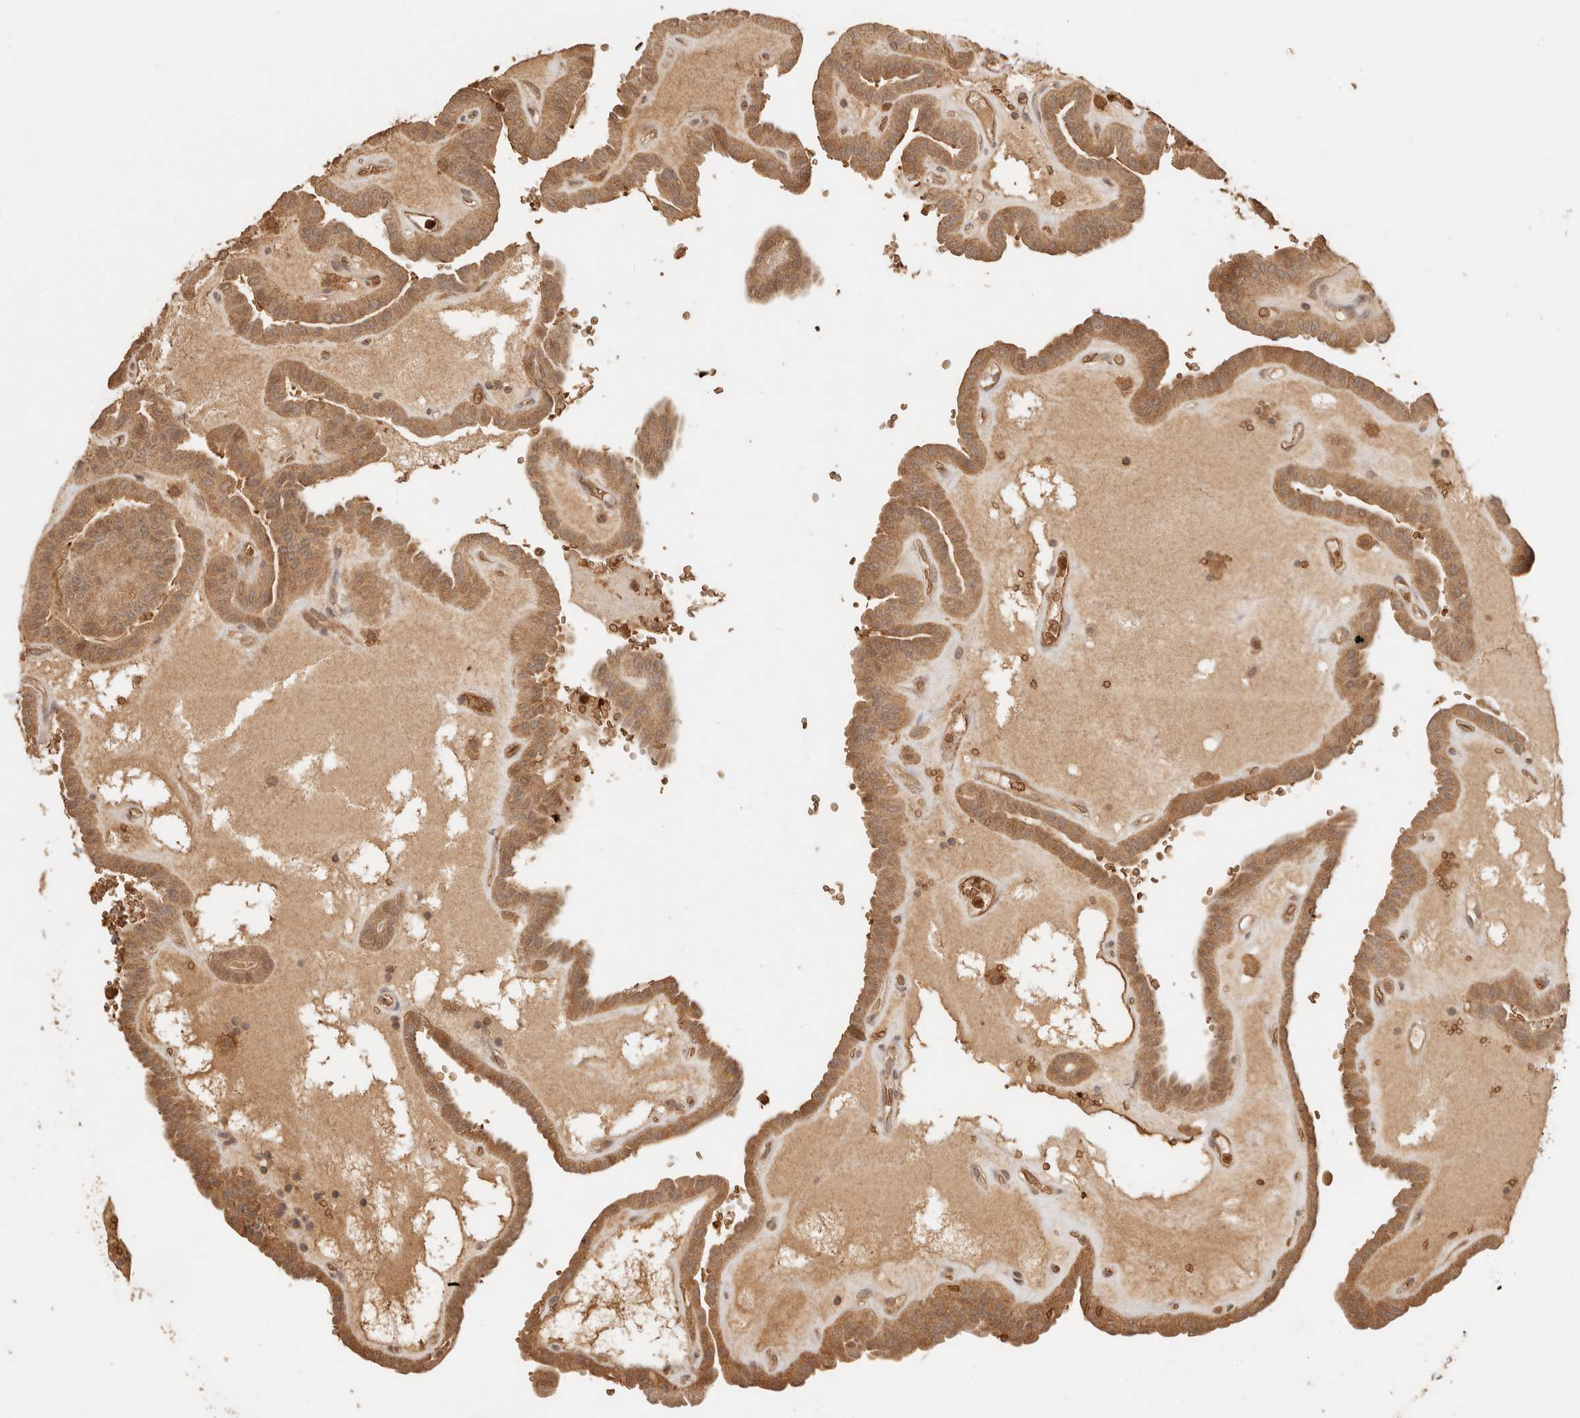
{"staining": {"intensity": "strong", "quantity": ">75%", "location": "cytoplasmic/membranous,nuclear"}, "tissue": "thyroid cancer", "cell_type": "Tumor cells", "image_type": "cancer", "snomed": [{"axis": "morphology", "description": "Papillary adenocarcinoma, NOS"}, {"axis": "topography", "description": "Thyroid gland"}], "caption": "Approximately >75% of tumor cells in human thyroid cancer show strong cytoplasmic/membranous and nuclear protein staining as visualized by brown immunohistochemical staining.", "gene": "INTS11", "patient": {"sex": "male", "age": 77}}